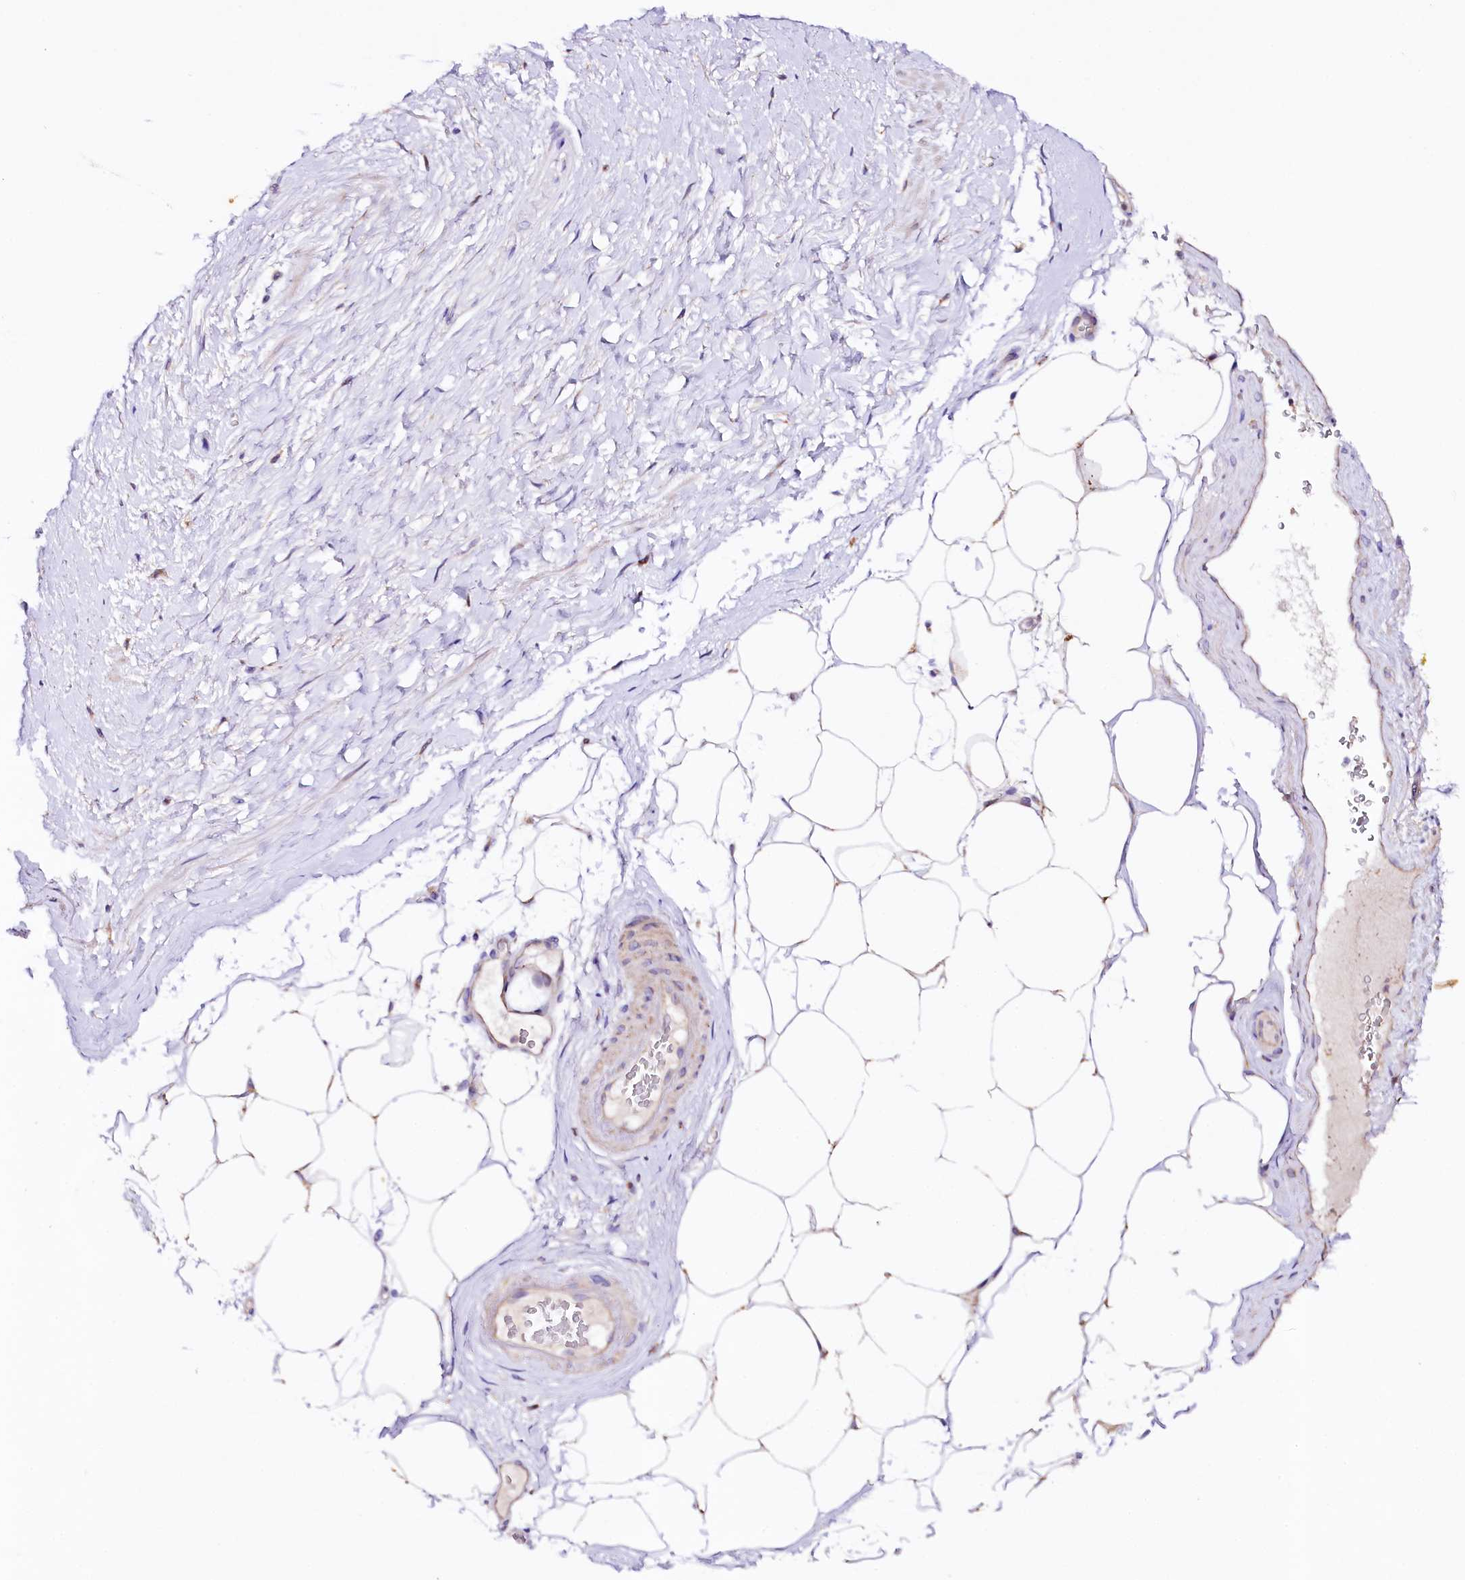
{"staining": {"intensity": "moderate", "quantity": "25%-75%", "location": "cytoplasmic/membranous"}, "tissue": "adipose tissue", "cell_type": "Adipocytes", "image_type": "normal", "snomed": [{"axis": "morphology", "description": "Normal tissue, NOS"}, {"axis": "morphology", "description": "Adenocarcinoma, Low grade"}, {"axis": "topography", "description": "Prostate"}, {"axis": "topography", "description": "Peripheral nerve tissue"}], "caption": "High-power microscopy captured an IHC micrograph of benign adipose tissue, revealing moderate cytoplasmic/membranous positivity in approximately 25%-75% of adipocytes.", "gene": "SACM1L", "patient": {"sex": "male", "age": 63}}